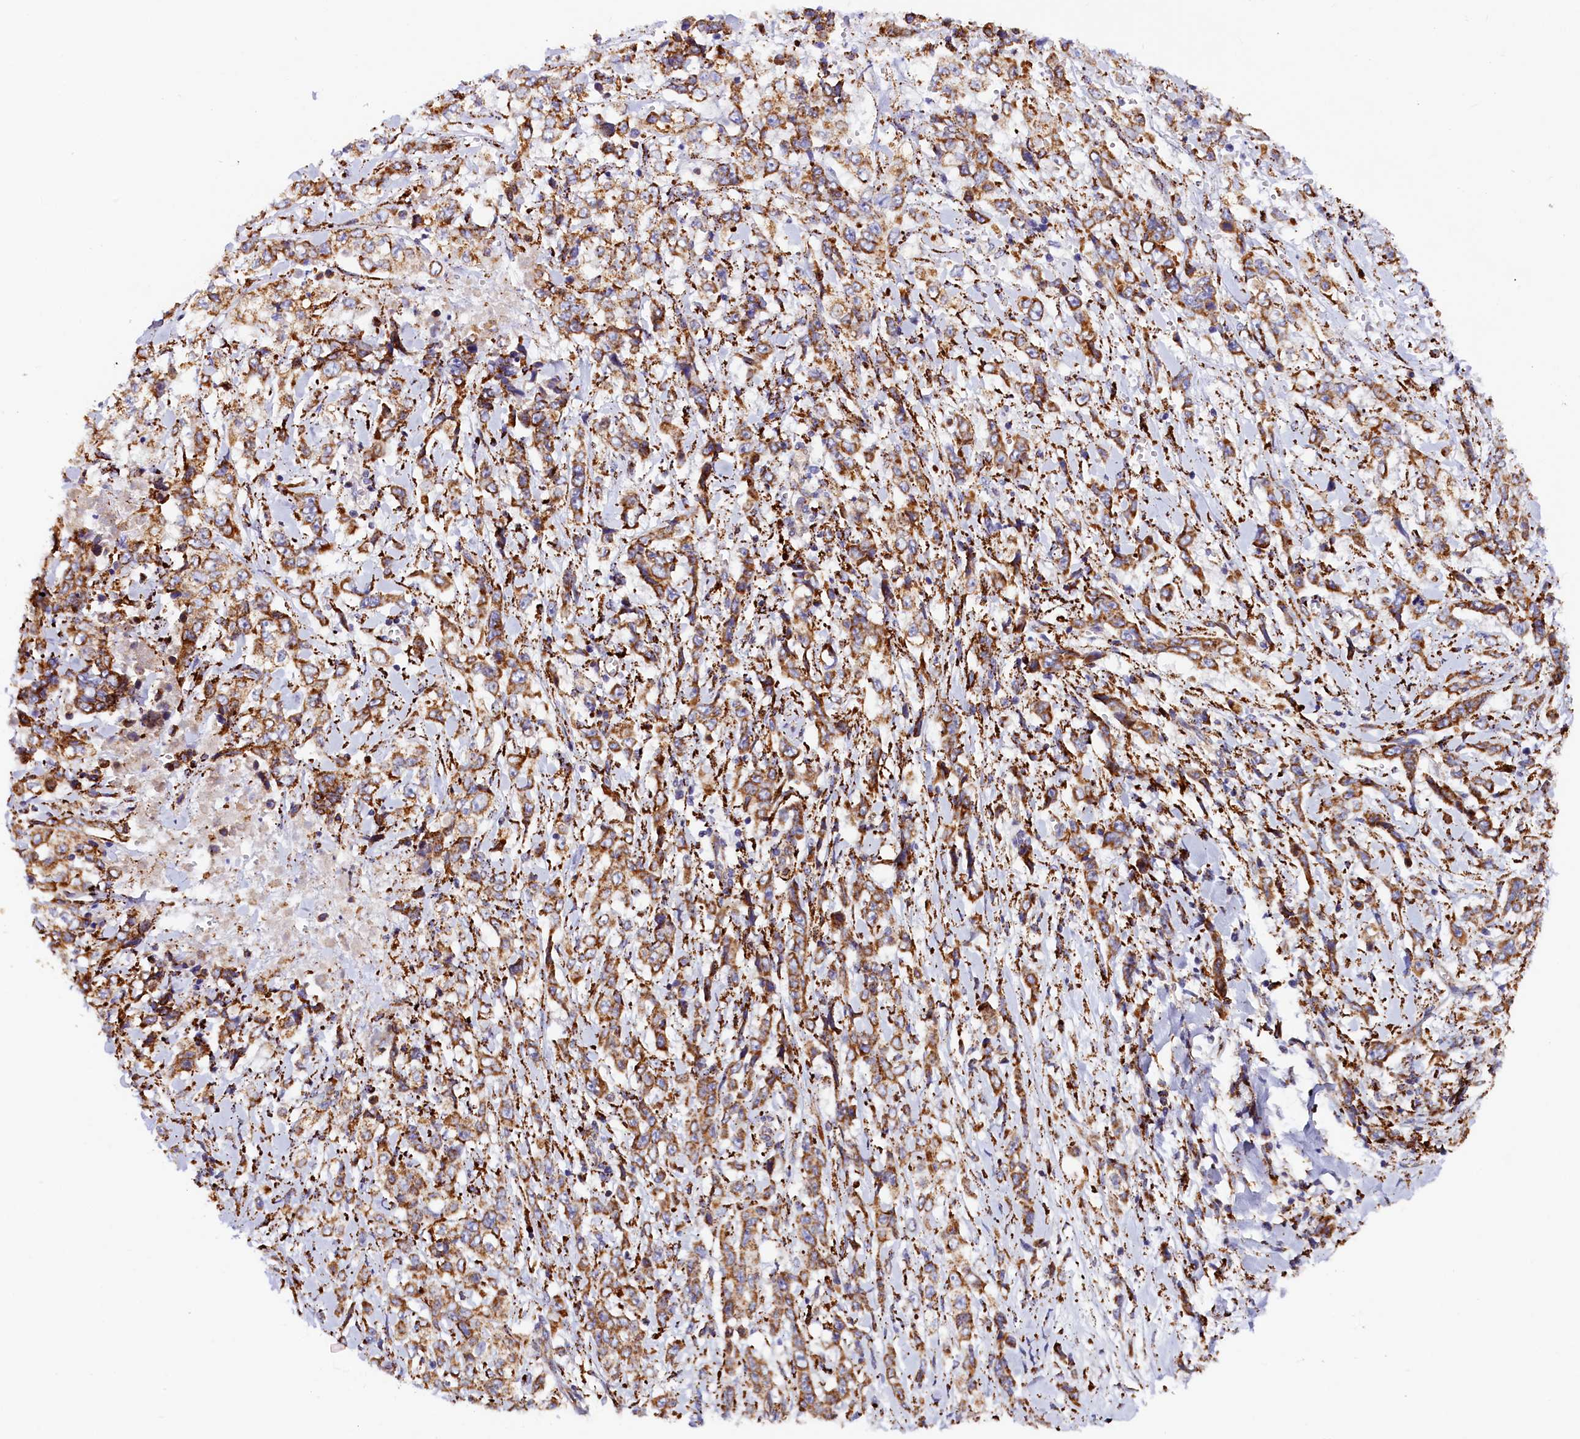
{"staining": {"intensity": "moderate", "quantity": ">75%", "location": "cytoplasmic/membranous"}, "tissue": "stomach cancer", "cell_type": "Tumor cells", "image_type": "cancer", "snomed": [{"axis": "morphology", "description": "Adenocarcinoma, NOS"}, {"axis": "topography", "description": "Stomach, upper"}], "caption": "Immunohistochemical staining of adenocarcinoma (stomach) shows moderate cytoplasmic/membranous protein staining in approximately >75% of tumor cells.", "gene": "AKTIP", "patient": {"sex": "male", "age": 62}}